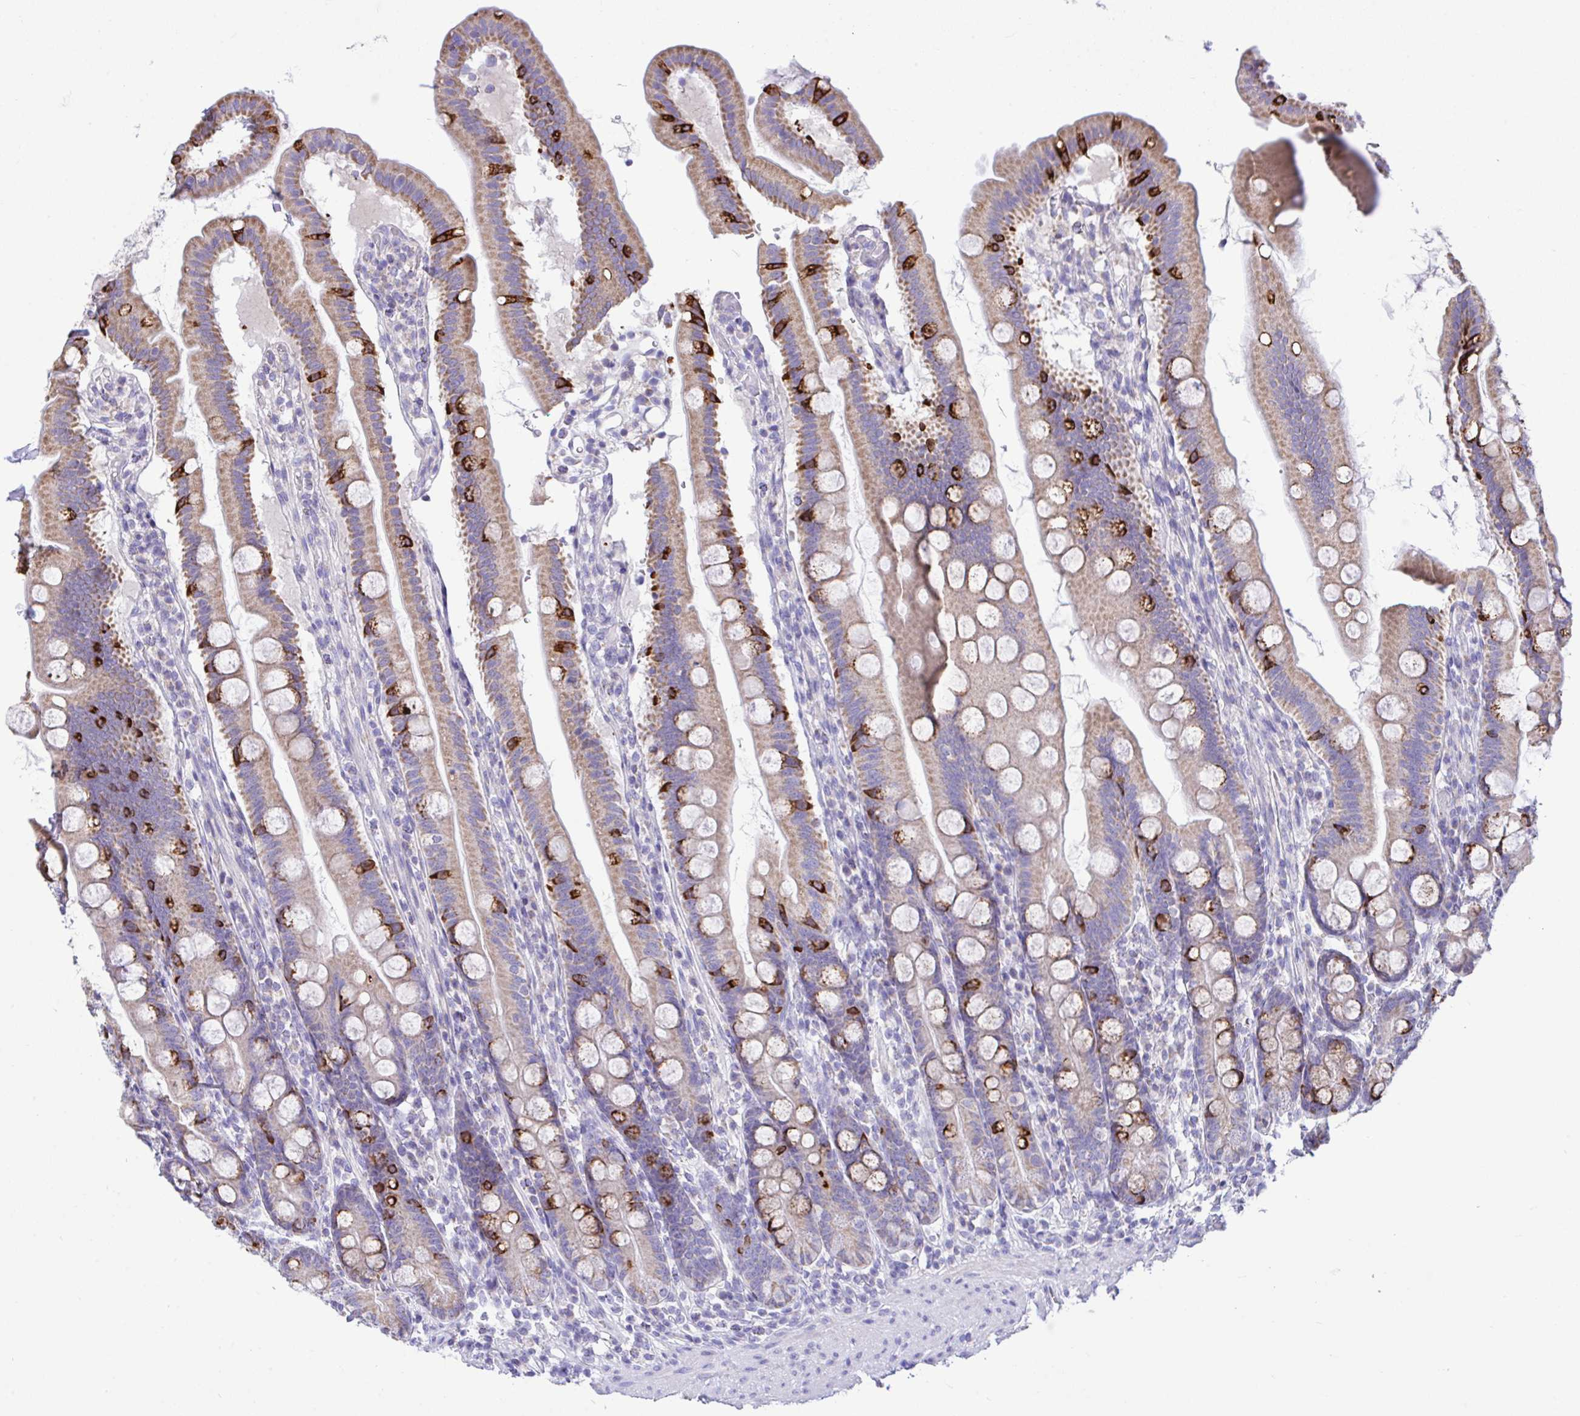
{"staining": {"intensity": "strong", "quantity": "<25%", "location": "cytoplasmic/membranous"}, "tissue": "duodenum", "cell_type": "Glandular cells", "image_type": "normal", "snomed": [{"axis": "morphology", "description": "Normal tissue, NOS"}, {"axis": "topography", "description": "Duodenum"}], "caption": "Duodenum stained with DAB immunohistochemistry reveals medium levels of strong cytoplasmic/membranous positivity in approximately <25% of glandular cells.", "gene": "NLRP8", "patient": {"sex": "female", "age": 67}}